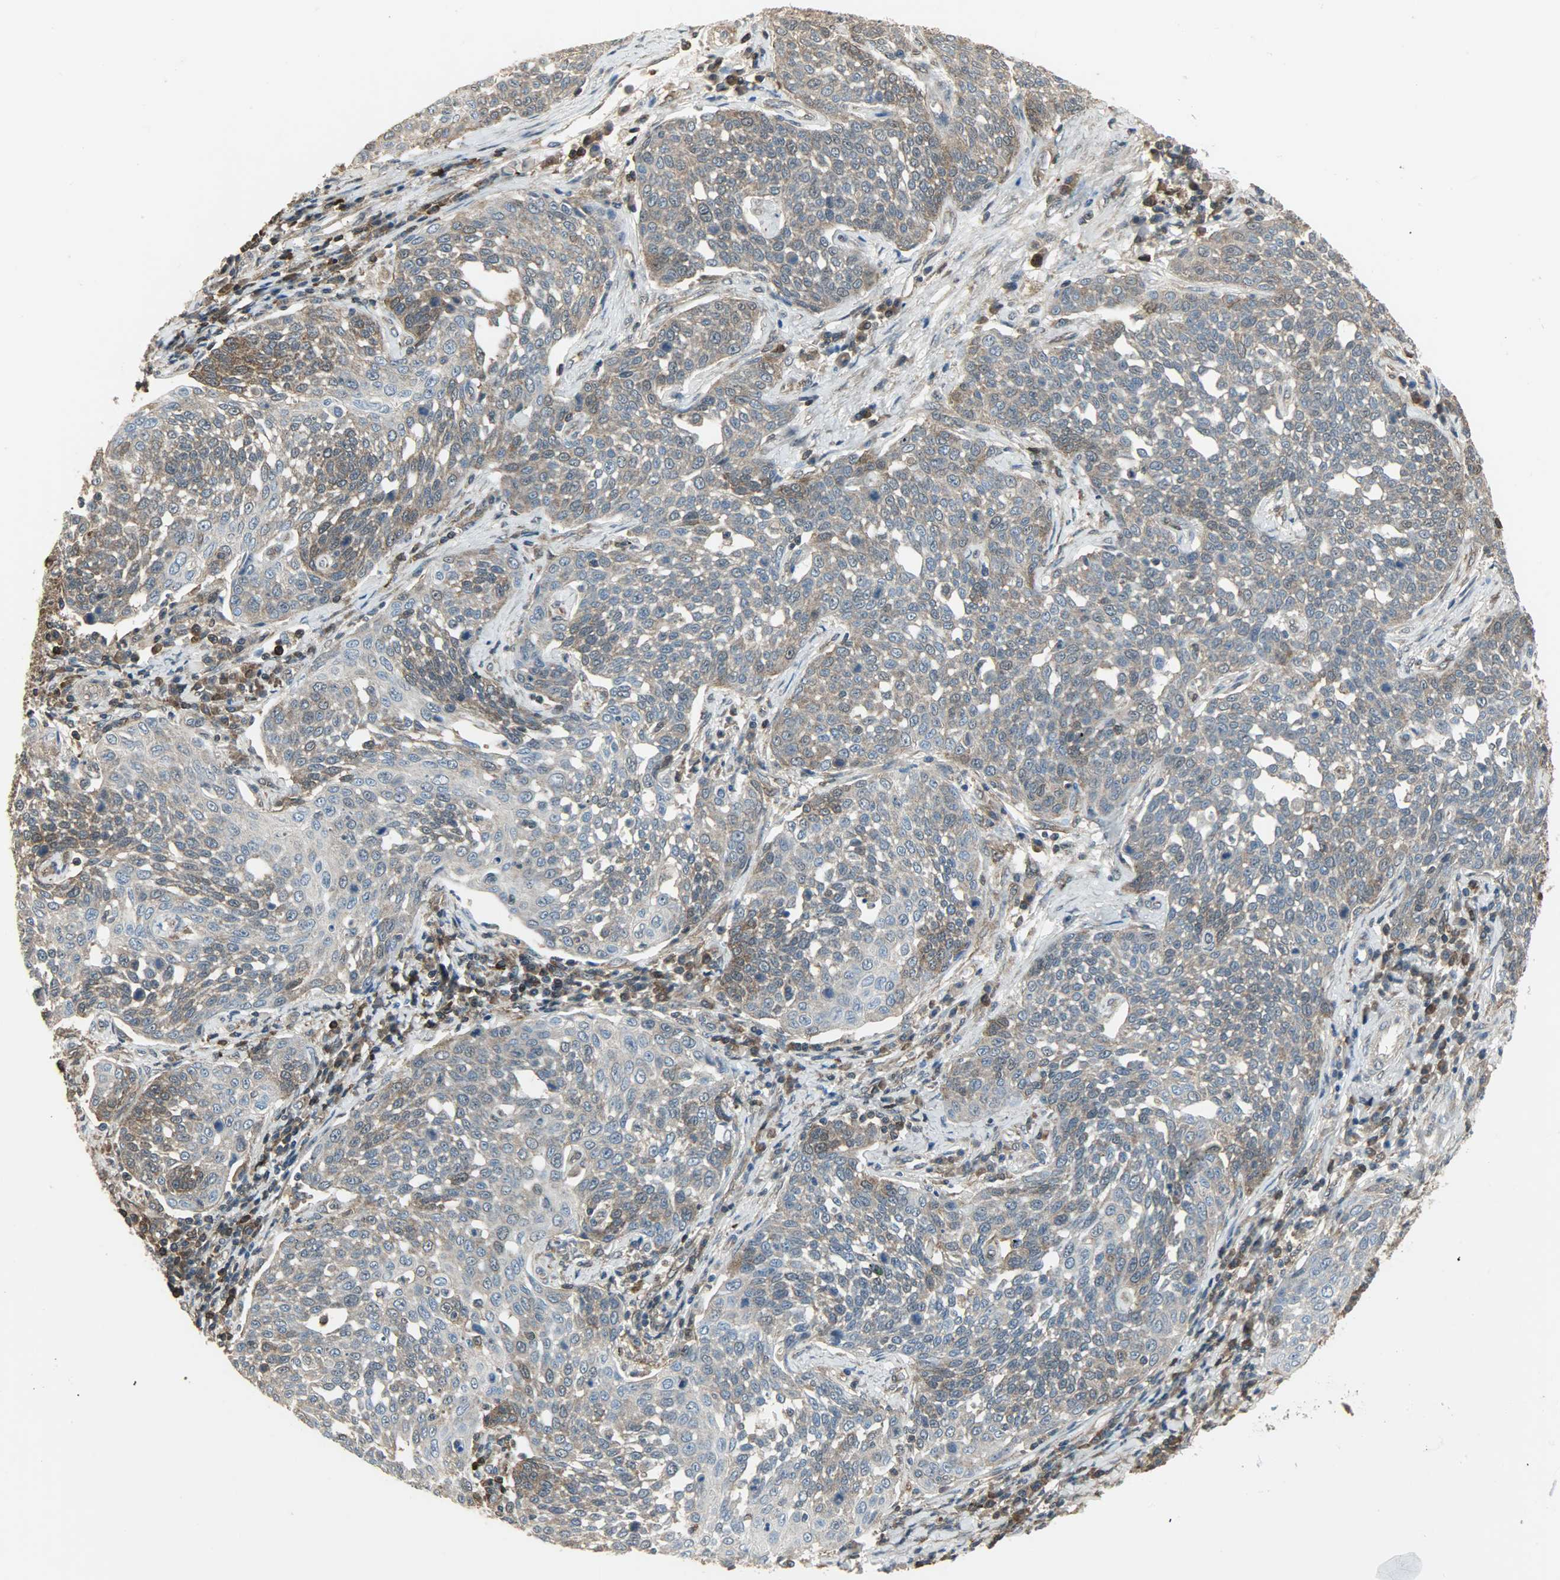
{"staining": {"intensity": "weak", "quantity": "25%-75%", "location": "cytoplasmic/membranous,nuclear"}, "tissue": "cervical cancer", "cell_type": "Tumor cells", "image_type": "cancer", "snomed": [{"axis": "morphology", "description": "Squamous cell carcinoma, NOS"}, {"axis": "topography", "description": "Cervix"}], "caption": "Human squamous cell carcinoma (cervical) stained with a brown dye displays weak cytoplasmic/membranous and nuclear positive positivity in about 25%-75% of tumor cells.", "gene": "LDHB", "patient": {"sex": "female", "age": 34}}